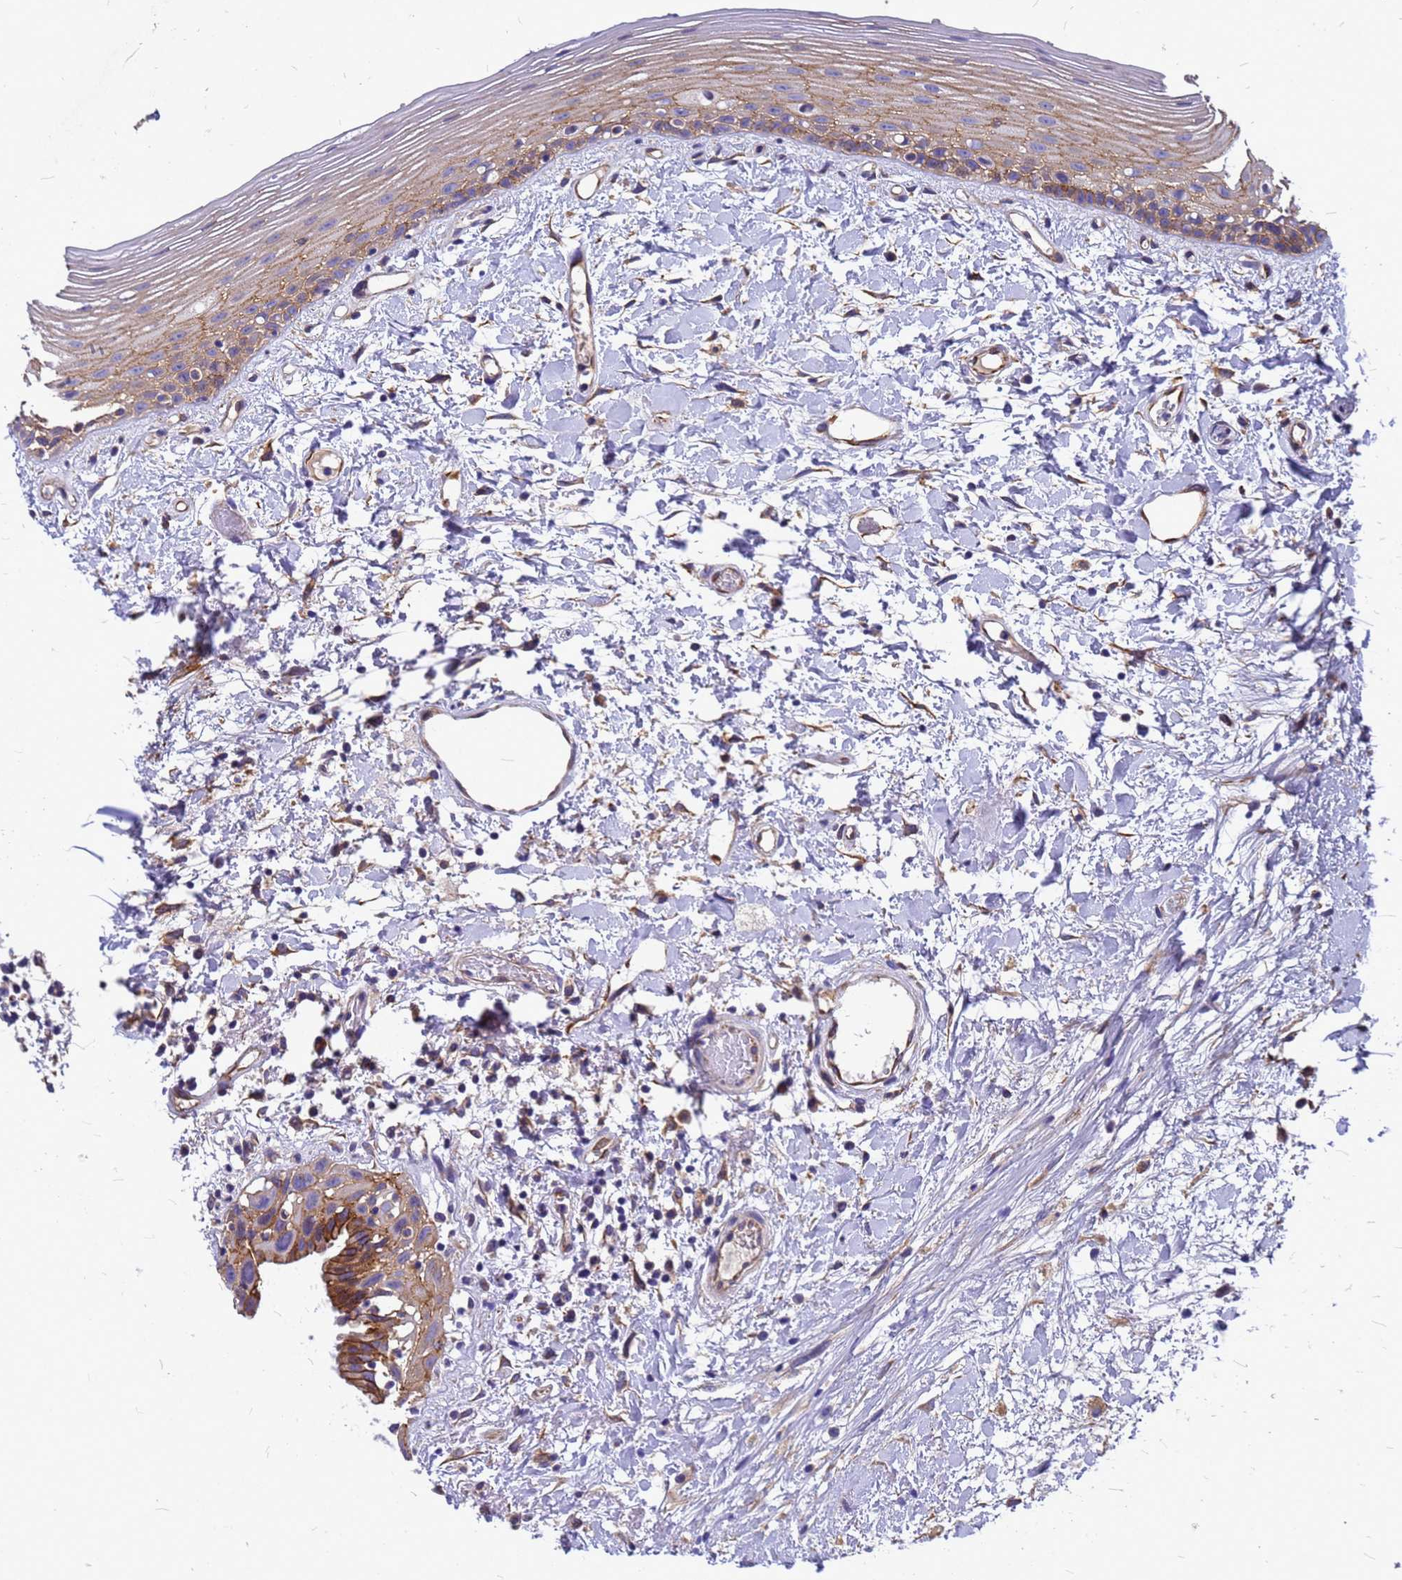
{"staining": {"intensity": "moderate", "quantity": "25%-75%", "location": "cytoplasmic/membranous"}, "tissue": "oral mucosa", "cell_type": "Squamous epithelial cells", "image_type": "normal", "snomed": [{"axis": "morphology", "description": "Normal tissue, NOS"}, {"axis": "topography", "description": "Oral tissue"}], "caption": "Oral mucosa was stained to show a protein in brown. There is medium levels of moderate cytoplasmic/membranous expression in approximately 25%-75% of squamous epithelial cells. (DAB (3,3'-diaminobenzidine) IHC with brightfield microscopy, high magnification).", "gene": "FBXW5", "patient": {"sex": "female", "age": 76}}